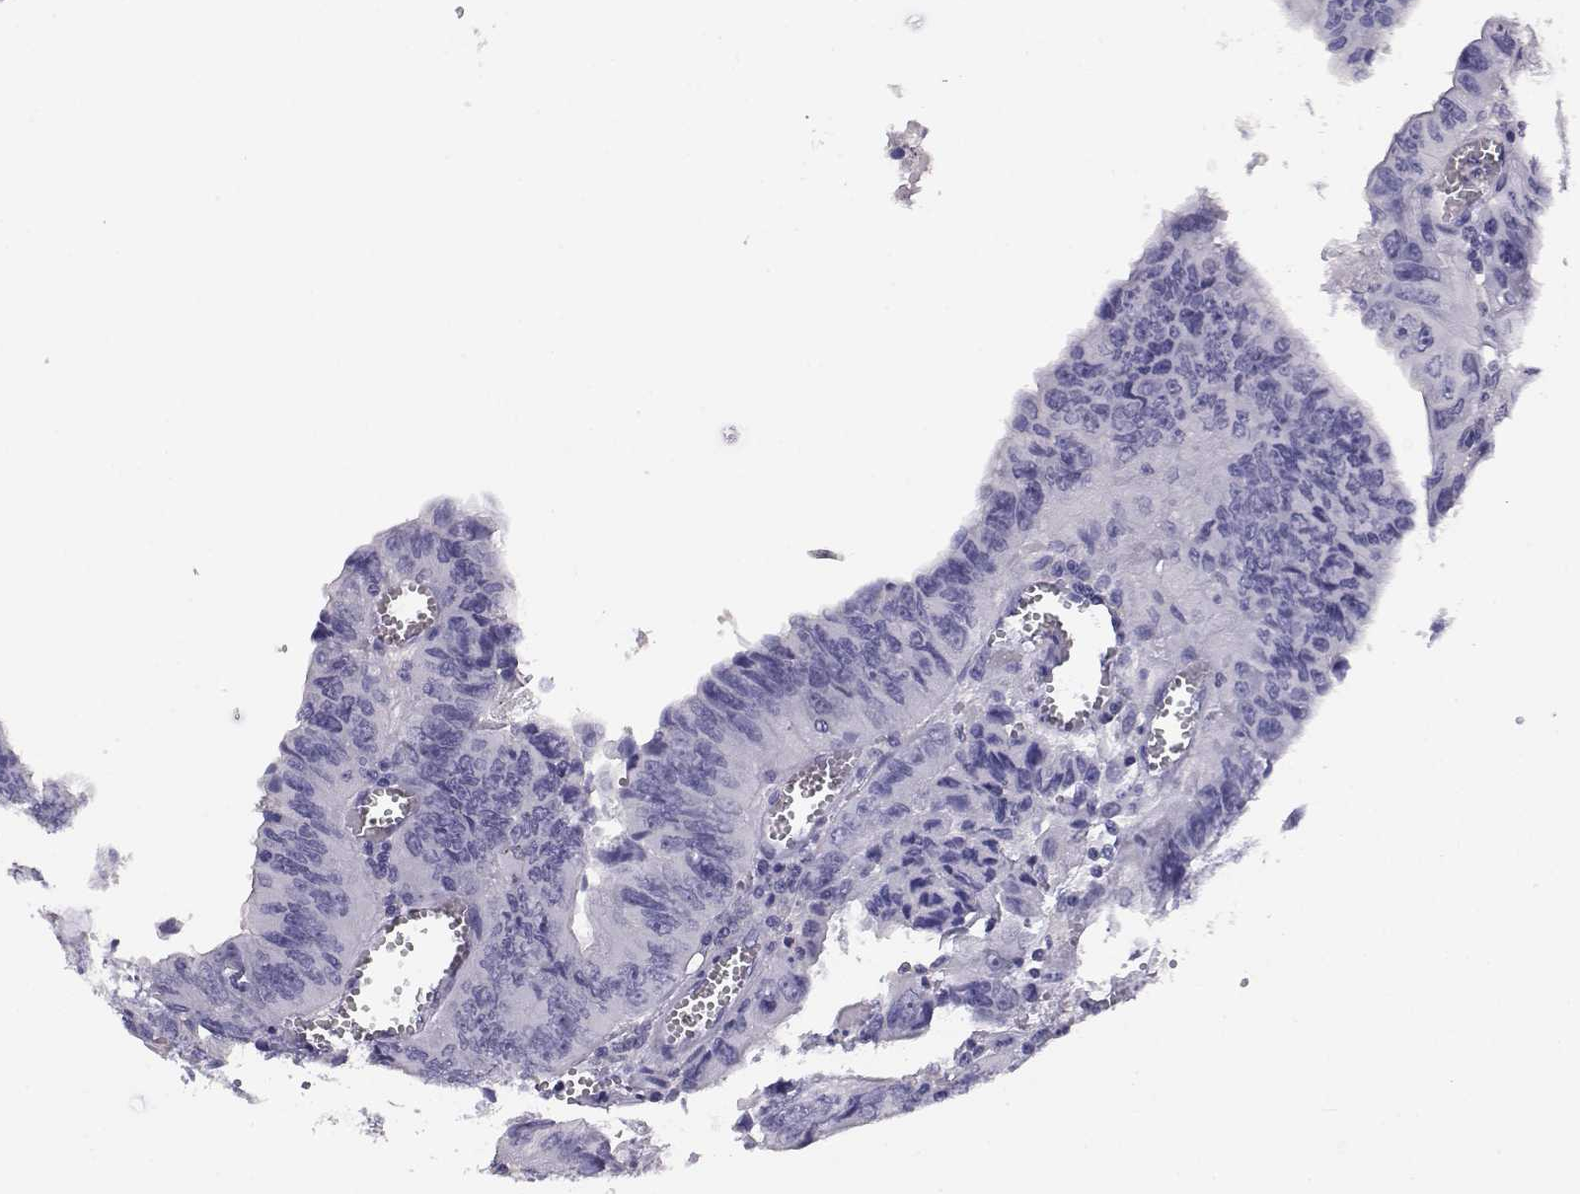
{"staining": {"intensity": "negative", "quantity": "none", "location": "none"}, "tissue": "colorectal cancer", "cell_type": "Tumor cells", "image_type": "cancer", "snomed": [{"axis": "morphology", "description": "Adenocarcinoma, NOS"}, {"axis": "topography", "description": "Colon"}], "caption": "This is an immunohistochemistry micrograph of colorectal cancer (adenocarcinoma). There is no staining in tumor cells.", "gene": "AKR1B1", "patient": {"sex": "female", "age": 84}}